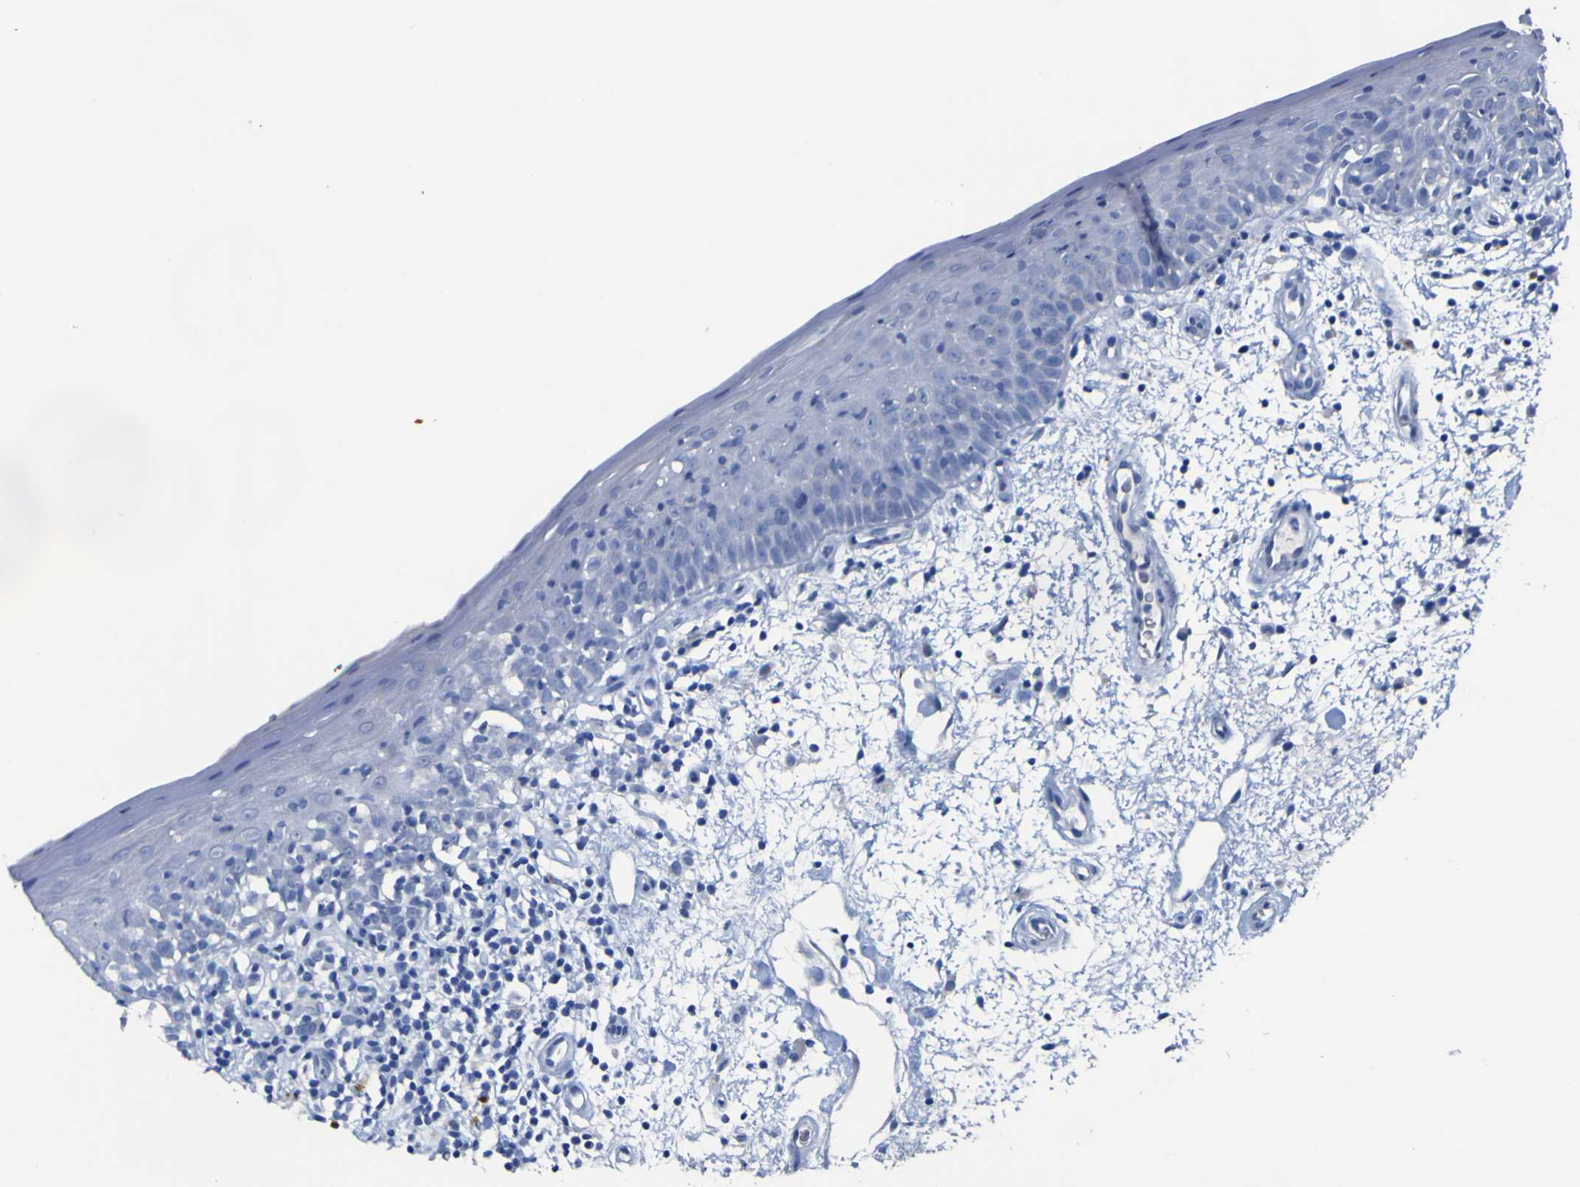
{"staining": {"intensity": "negative", "quantity": "none", "location": "none"}, "tissue": "oral mucosa", "cell_type": "Squamous epithelial cells", "image_type": "normal", "snomed": [{"axis": "morphology", "description": "Normal tissue, NOS"}, {"axis": "morphology", "description": "Squamous cell carcinoma, NOS"}, {"axis": "topography", "description": "Skeletal muscle"}, {"axis": "topography", "description": "Oral tissue"}, {"axis": "topography", "description": "Head-Neck"}], "caption": "This is an IHC micrograph of normal oral mucosa. There is no positivity in squamous epithelial cells.", "gene": "GCM1", "patient": {"sex": "male", "age": 71}}